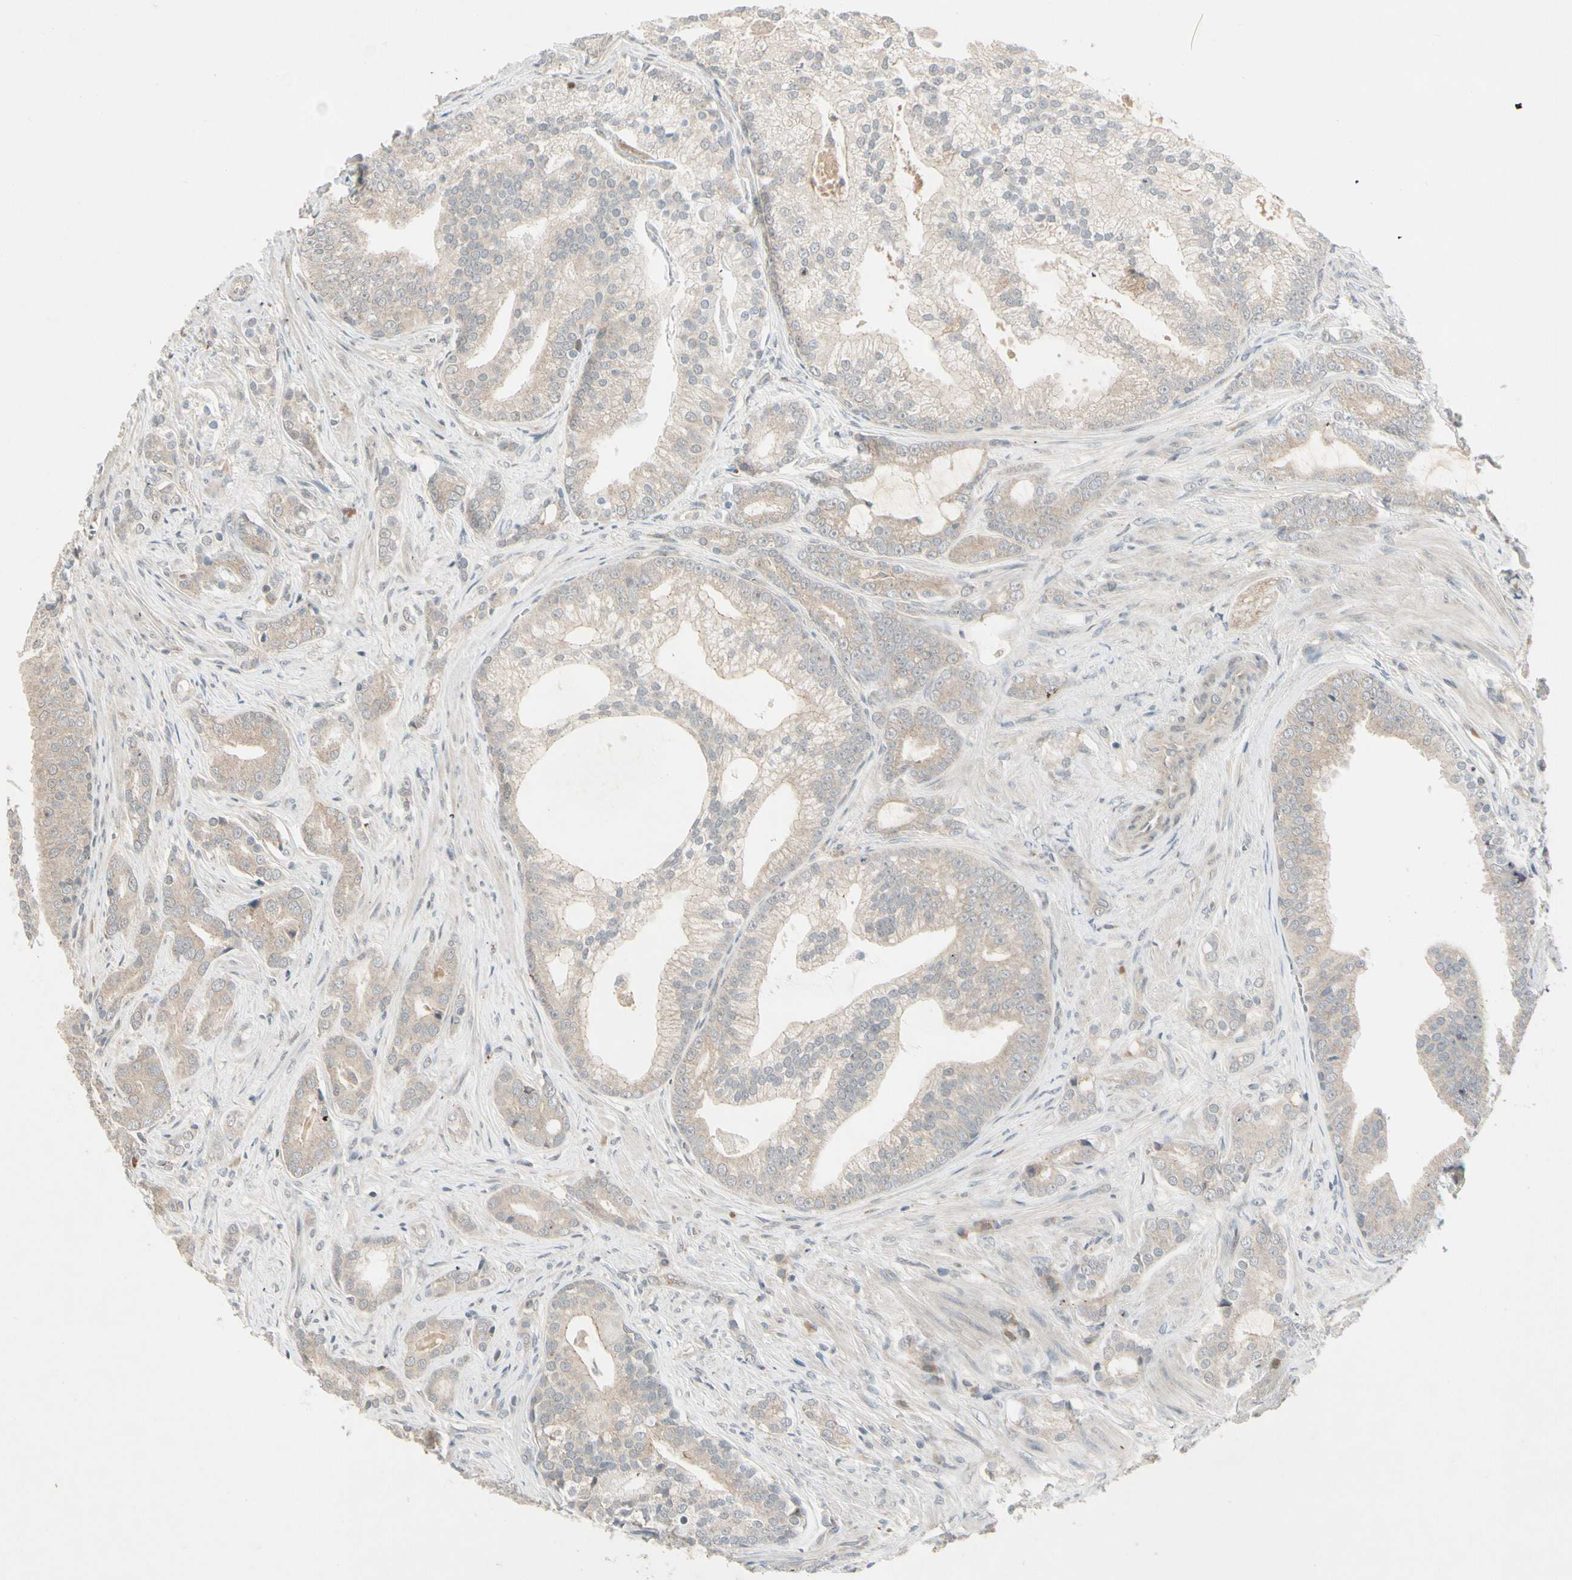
{"staining": {"intensity": "weak", "quantity": ">75%", "location": "cytoplasmic/membranous"}, "tissue": "prostate cancer", "cell_type": "Tumor cells", "image_type": "cancer", "snomed": [{"axis": "morphology", "description": "Adenocarcinoma, Low grade"}, {"axis": "topography", "description": "Prostate"}], "caption": "Human prostate cancer (adenocarcinoma (low-grade)) stained with a brown dye demonstrates weak cytoplasmic/membranous positive staining in approximately >75% of tumor cells.", "gene": "ICAM5", "patient": {"sex": "male", "age": 58}}